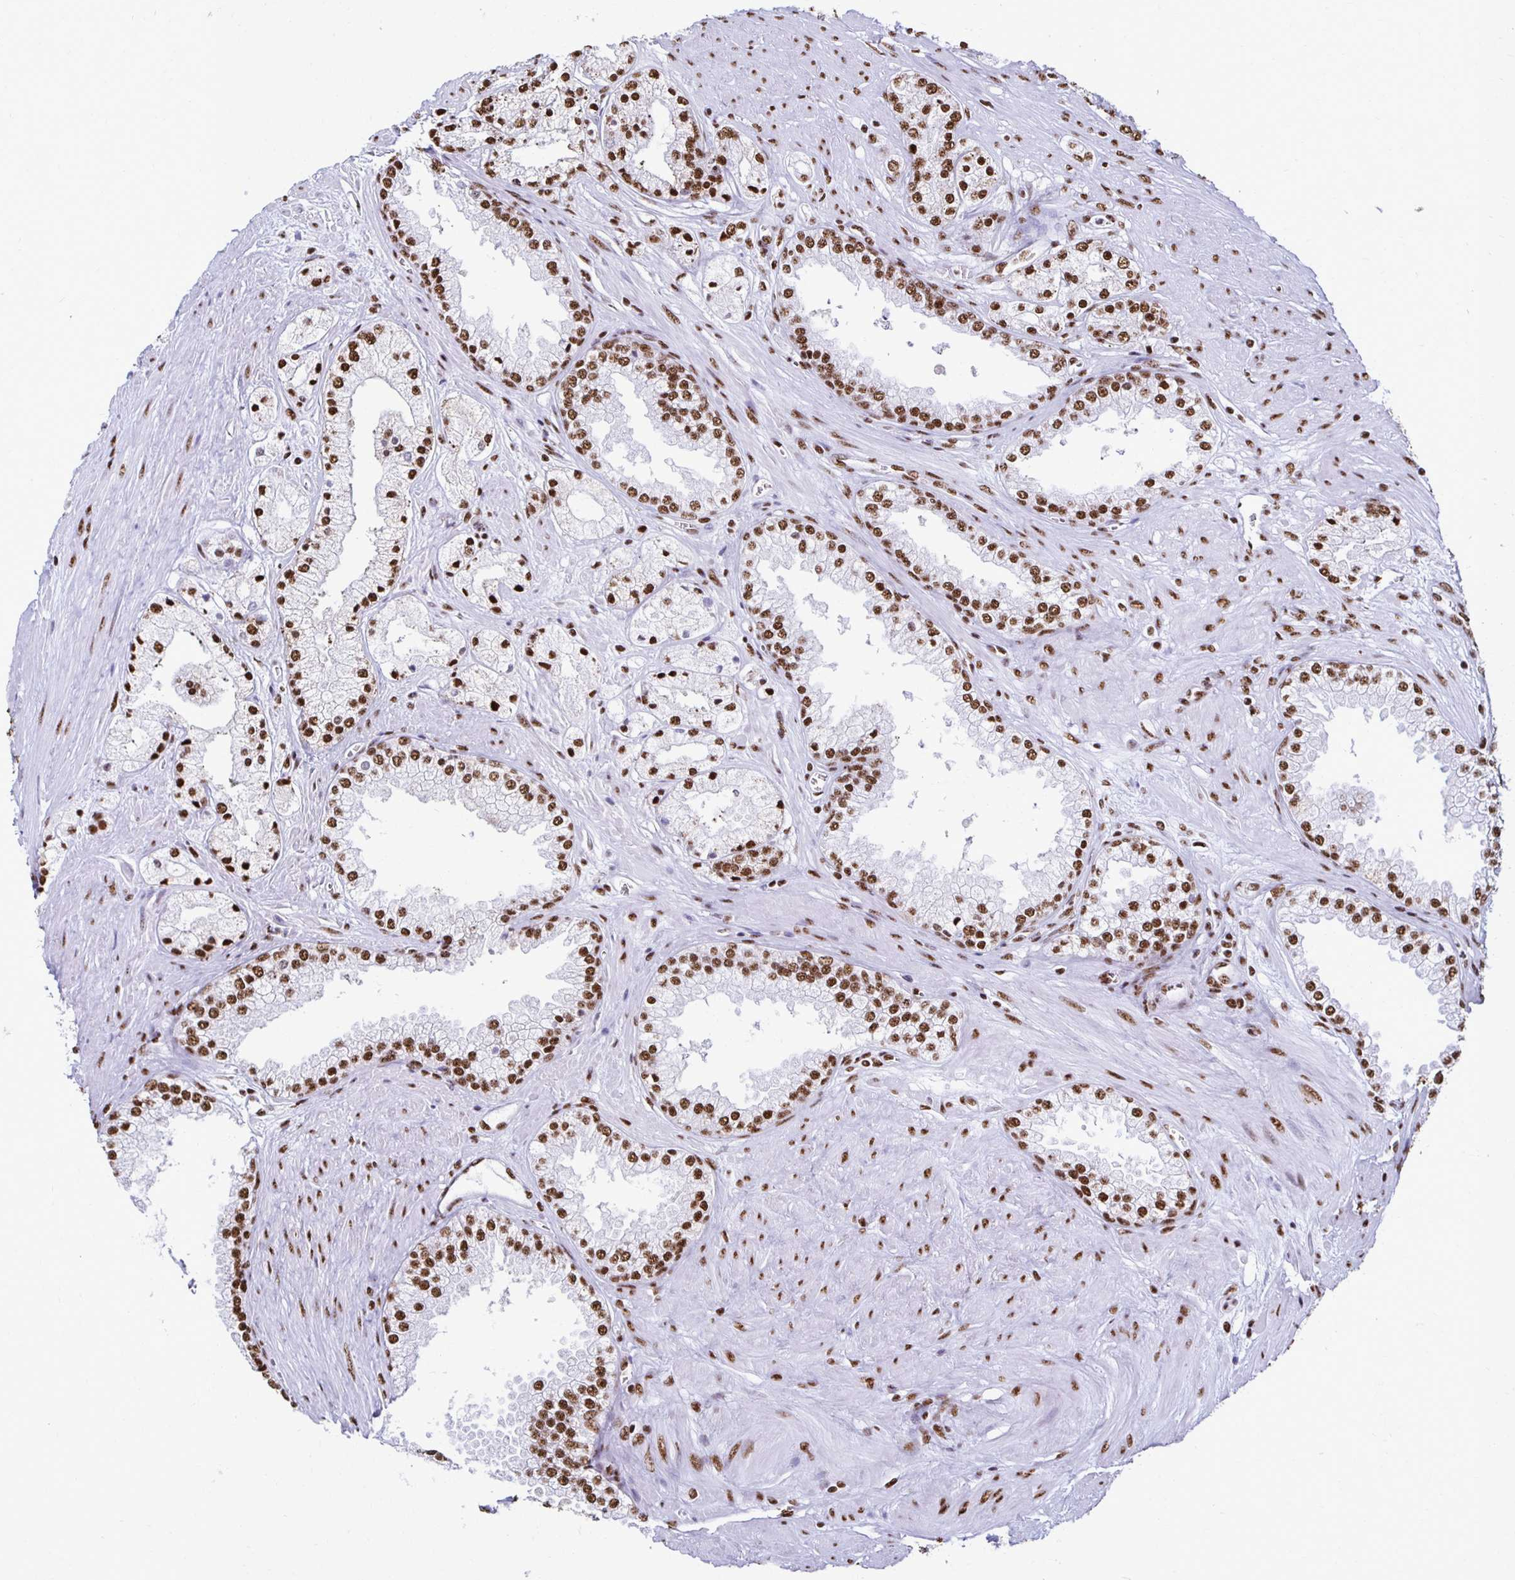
{"staining": {"intensity": "strong", "quantity": ">75%", "location": "nuclear"}, "tissue": "prostate cancer", "cell_type": "Tumor cells", "image_type": "cancer", "snomed": [{"axis": "morphology", "description": "Adenocarcinoma, High grade"}, {"axis": "topography", "description": "Prostate"}], "caption": "The photomicrograph shows immunohistochemical staining of adenocarcinoma (high-grade) (prostate). There is strong nuclear staining is seen in approximately >75% of tumor cells.", "gene": "NONO", "patient": {"sex": "male", "age": 66}}